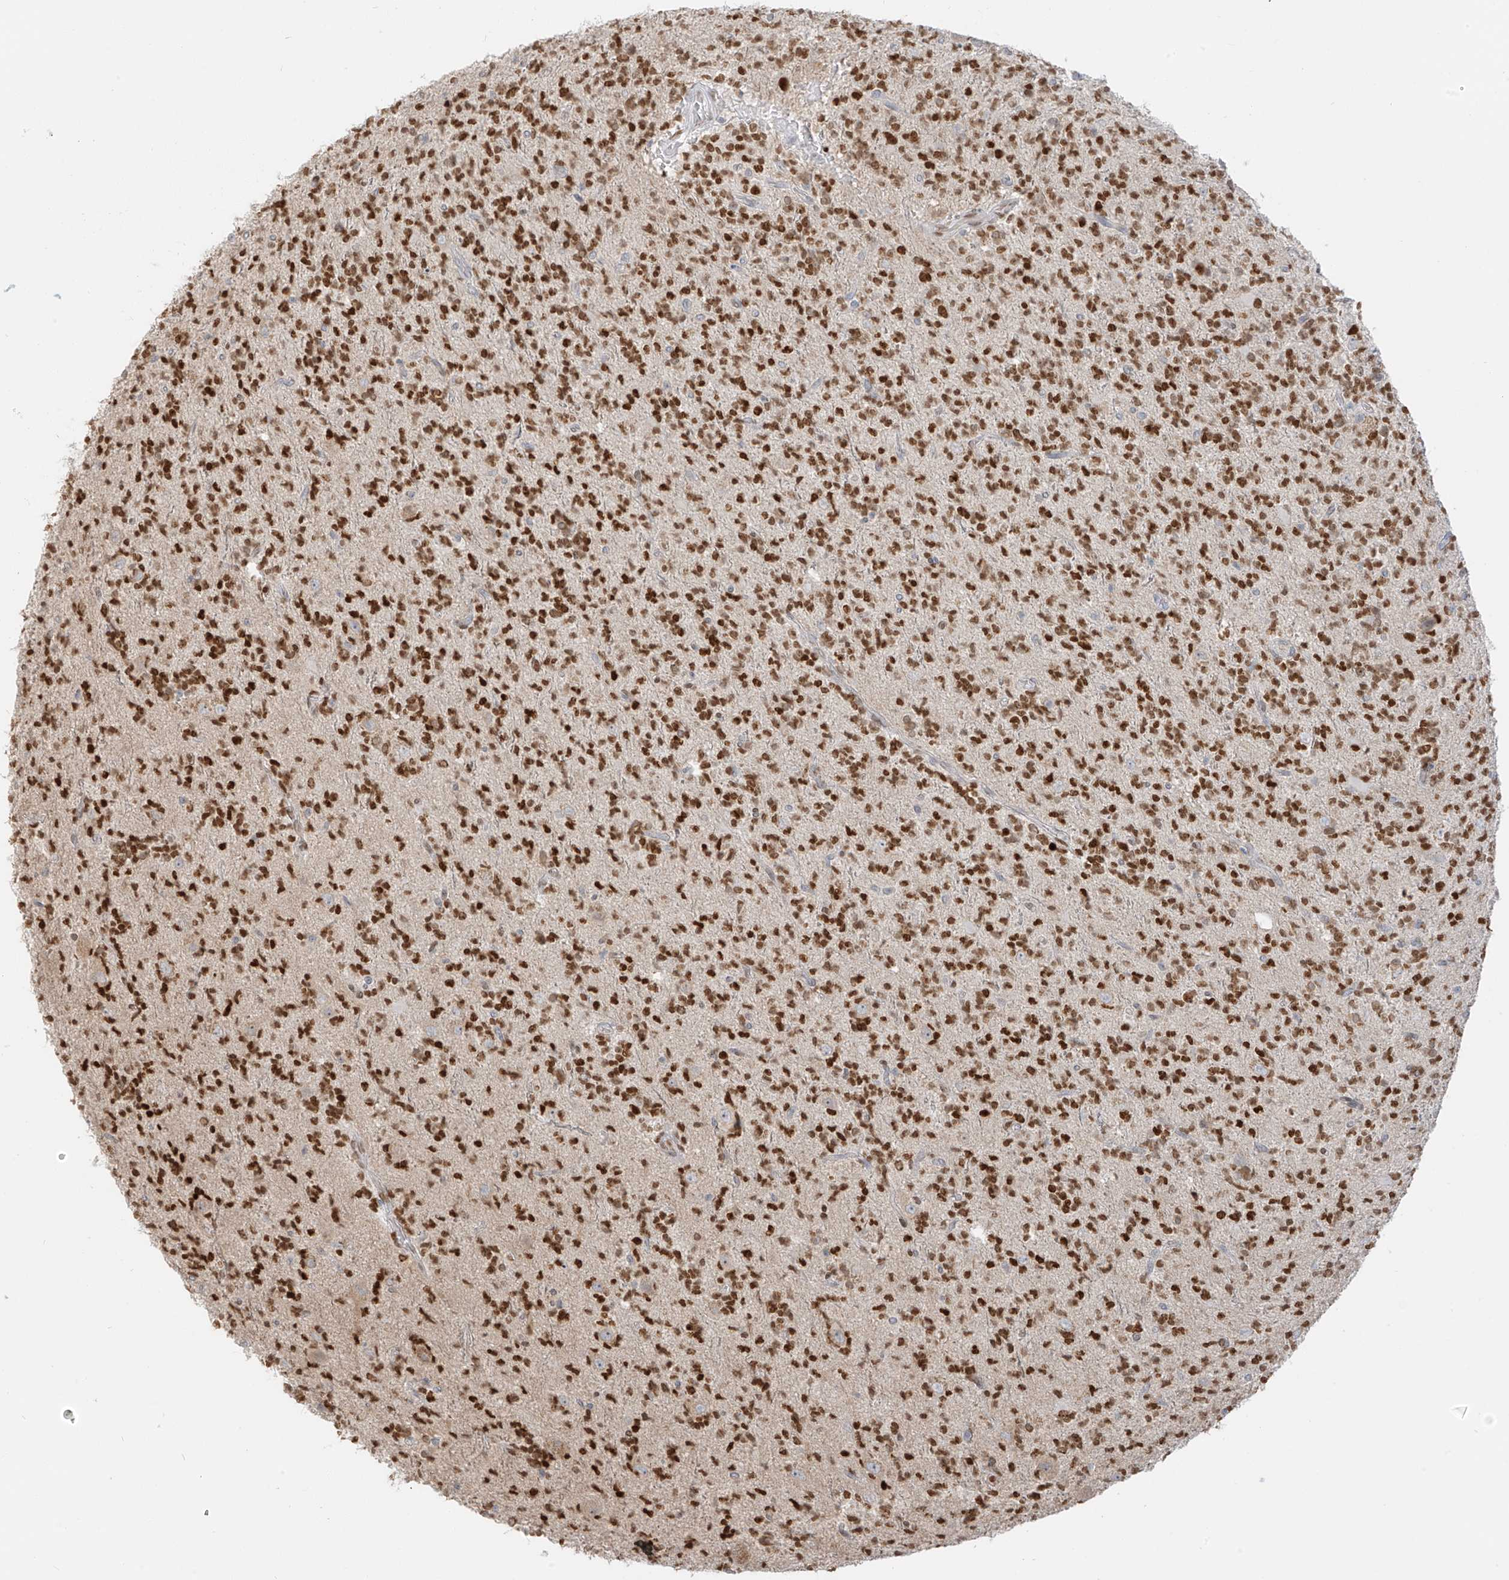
{"staining": {"intensity": "strong", "quantity": ">75%", "location": "nuclear"}, "tissue": "glioma", "cell_type": "Tumor cells", "image_type": "cancer", "snomed": [{"axis": "morphology", "description": "Glioma, malignant, High grade"}, {"axis": "topography", "description": "Brain"}], "caption": "Protein staining reveals strong nuclear positivity in approximately >75% of tumor cells in glioma. The protein of interest is shown in brown color, while the nuclei are stained blue.", "gene": "ZNF774", "patient": {"sex": "female", "age": 62}}